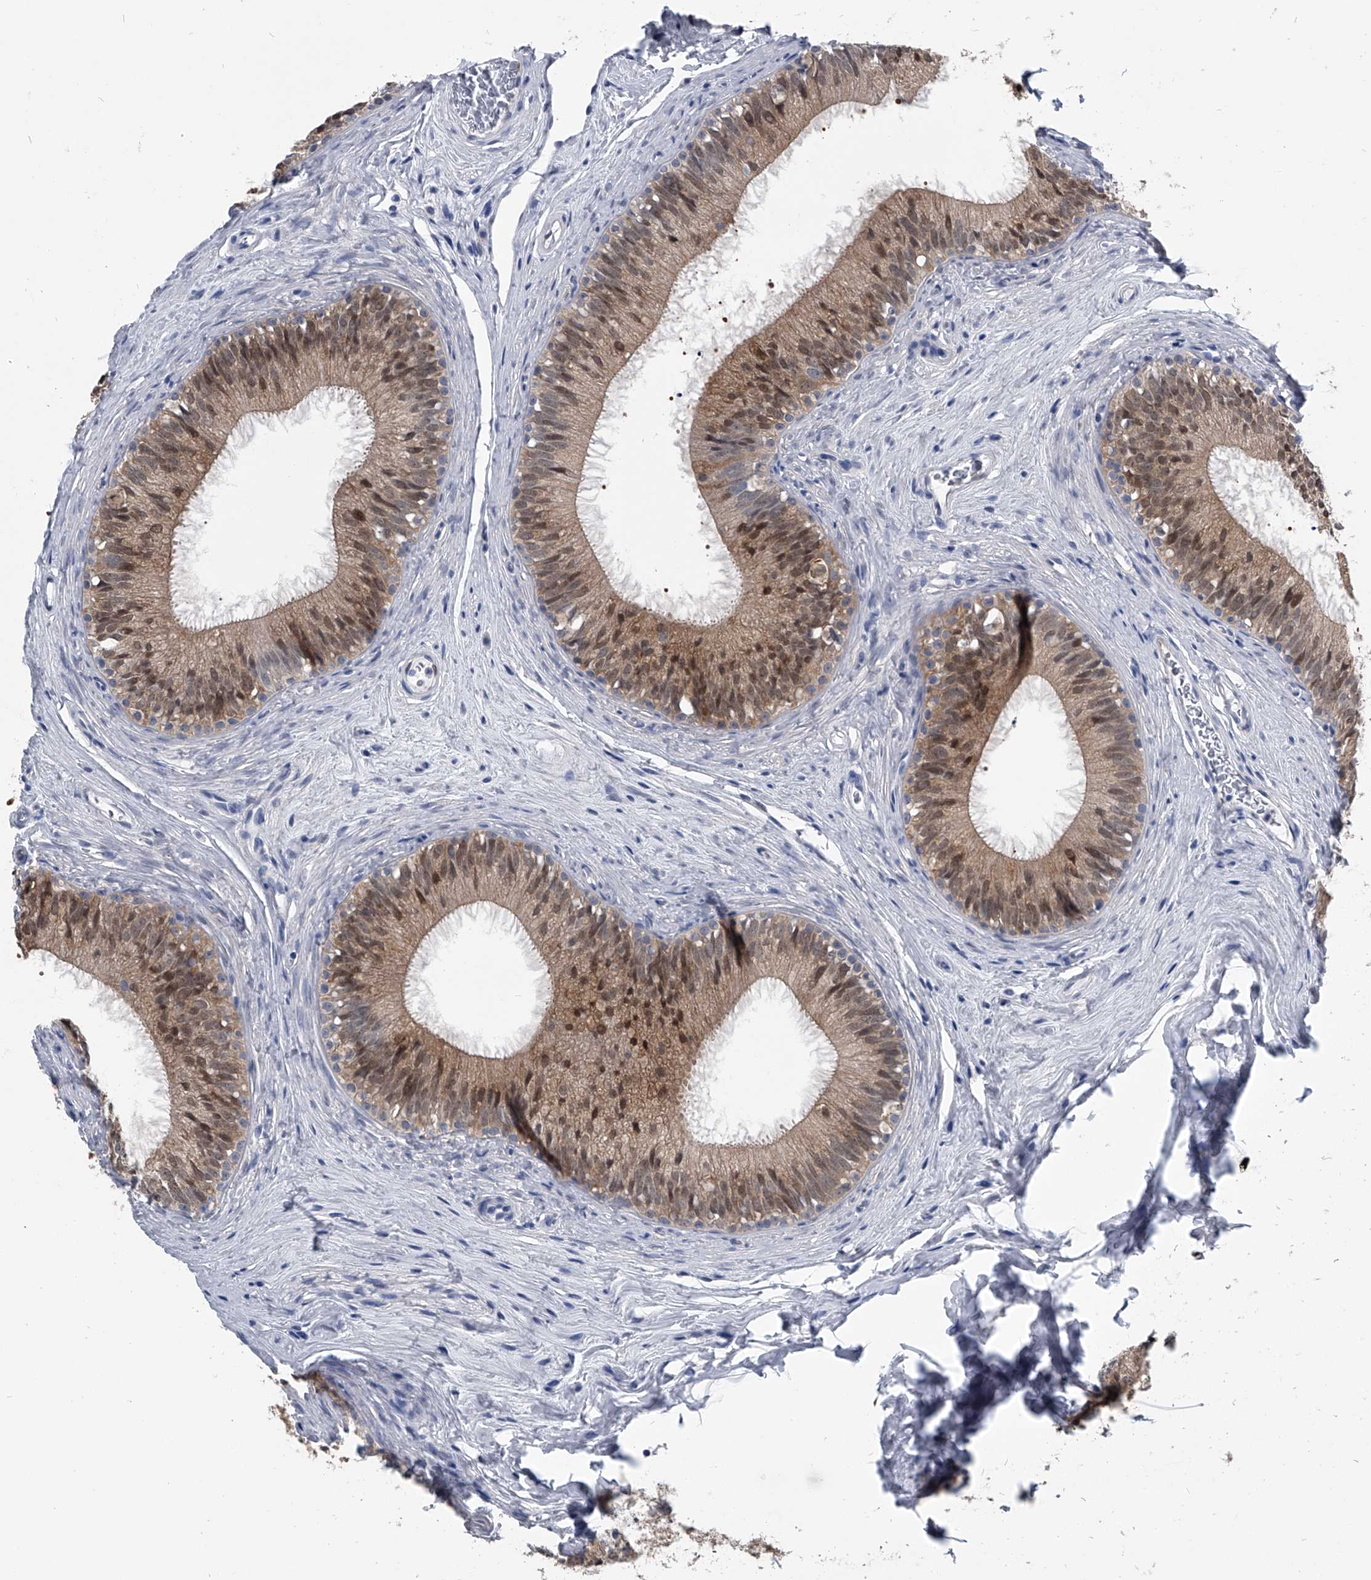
{"staining": {"intensity": "moderate", "quantity": ">75%", "location": "cytoplasmic/membranous,nuclear"}, "tissue": "epididymis", "cell_type": "Glandular cells", "image_type": "normal", "snomed": [{"axis": "morphology", "description": "Normal tissue, NOS"}, {"axis": "topography", "description": "Epididymis"}], "caption": "High-magnification brightfield microscopy of normal epididymis stained with DAB (3,3'-diaminobenzidine) (brown) and counterstained with hematoxylin (blue). glandular cells exhibit moderate cytoplasmic/membranous,nuclear expression is identified in about>75% of cells. (brown staining indicates protein expression, while blue staining denotes nuclei).", "gene": "PDXK", "patient": {"sex": "male", "age": 29}}